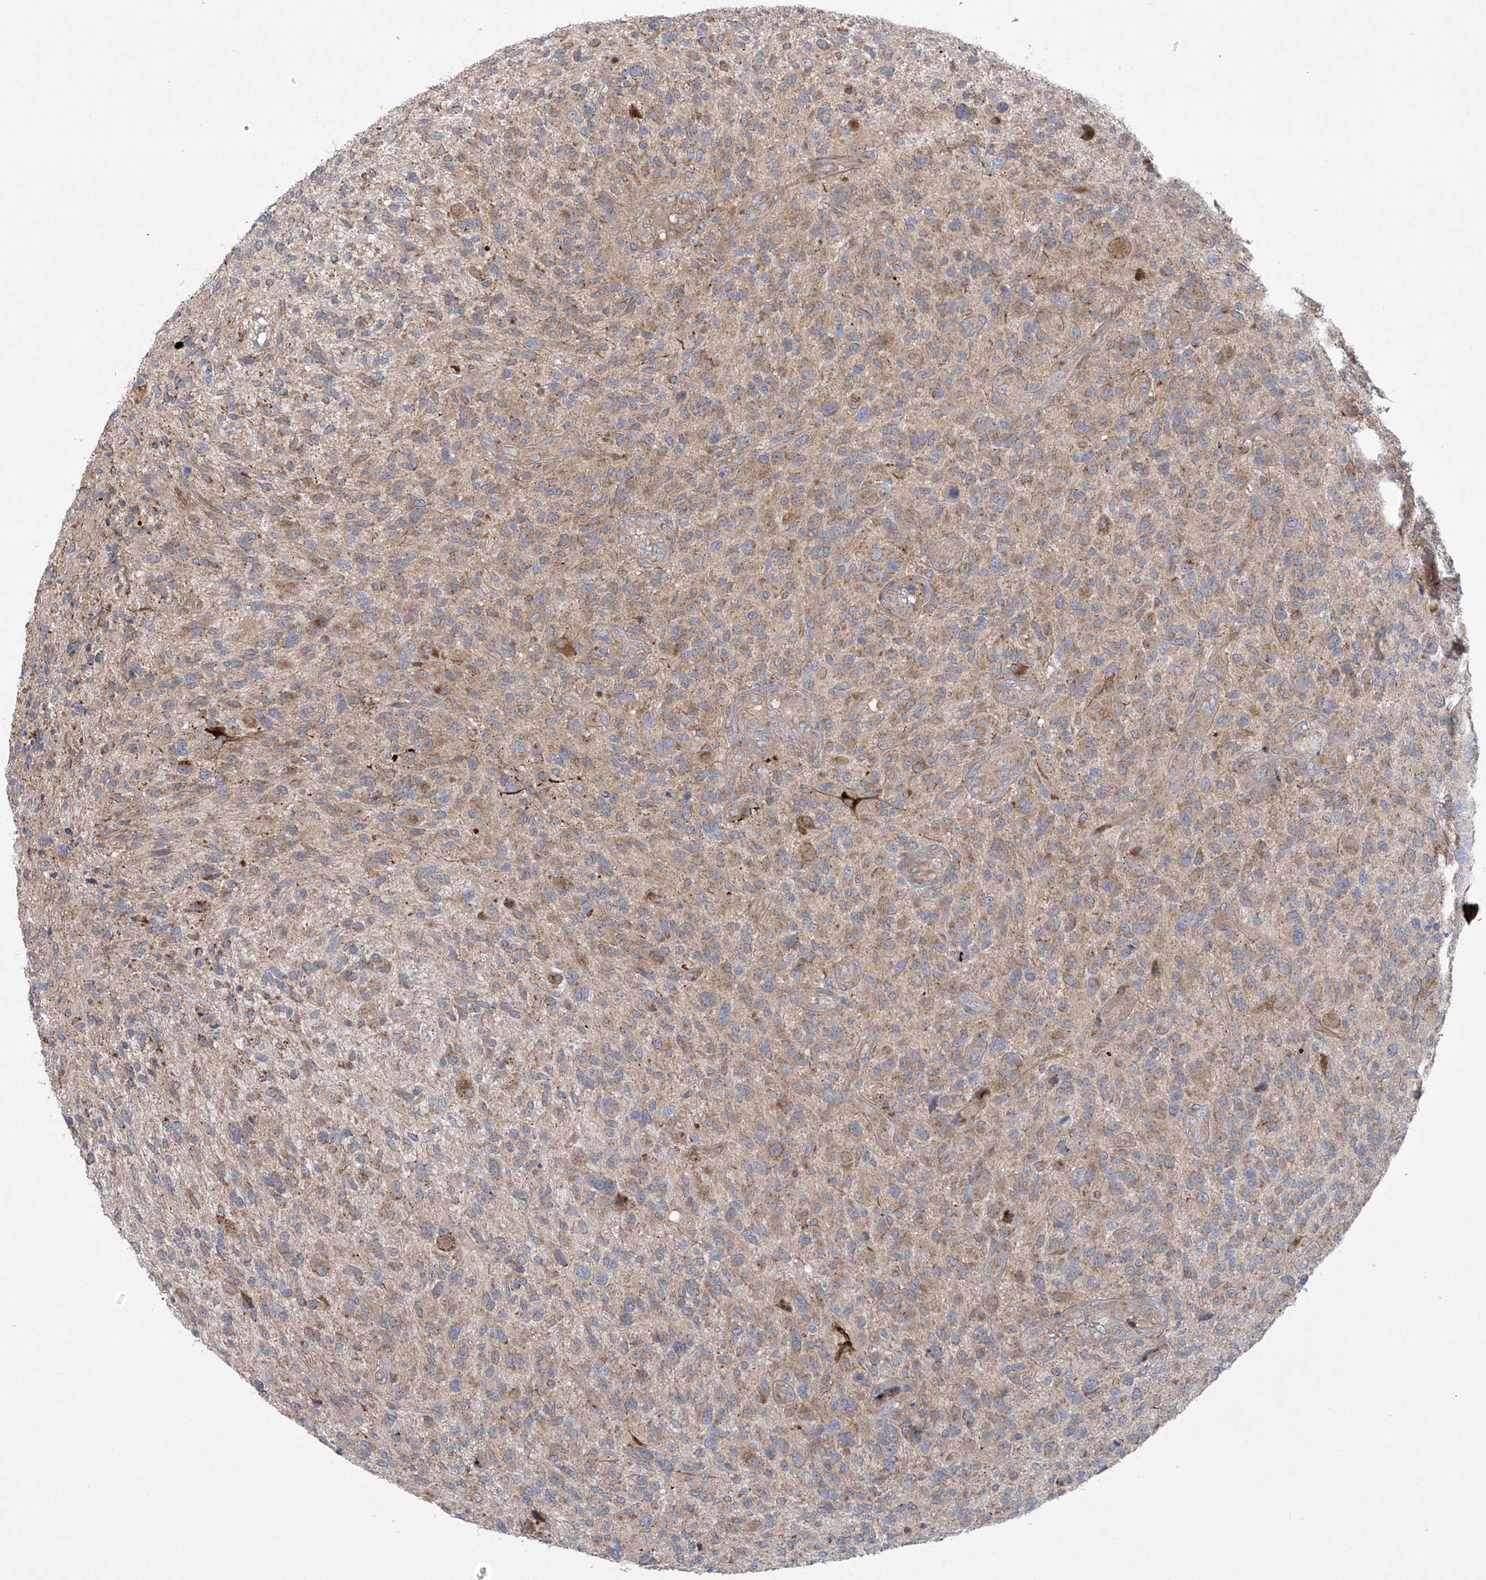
{"staining": {"intensity": "weak", "quantity": "25%-75%", "location": "cytoplasmic/membranous"}, "tissue": "glioma", "cell_type": "Tumor cells", "image_type": "cancer", "snomed": [{"axis": "morphology", "description": "Glioma, malignant, High grade"}, {"axis": "topography", "description": "Brain"}], "caption": "The photomicrograph demonstrates staining of malignant glioma (high-grade), revealing weak cytoplasmic/membranous protein staining (brown color) within tumor cells.", "gene": "KLC4", "patient": {"sex": "male", "age": 47}}